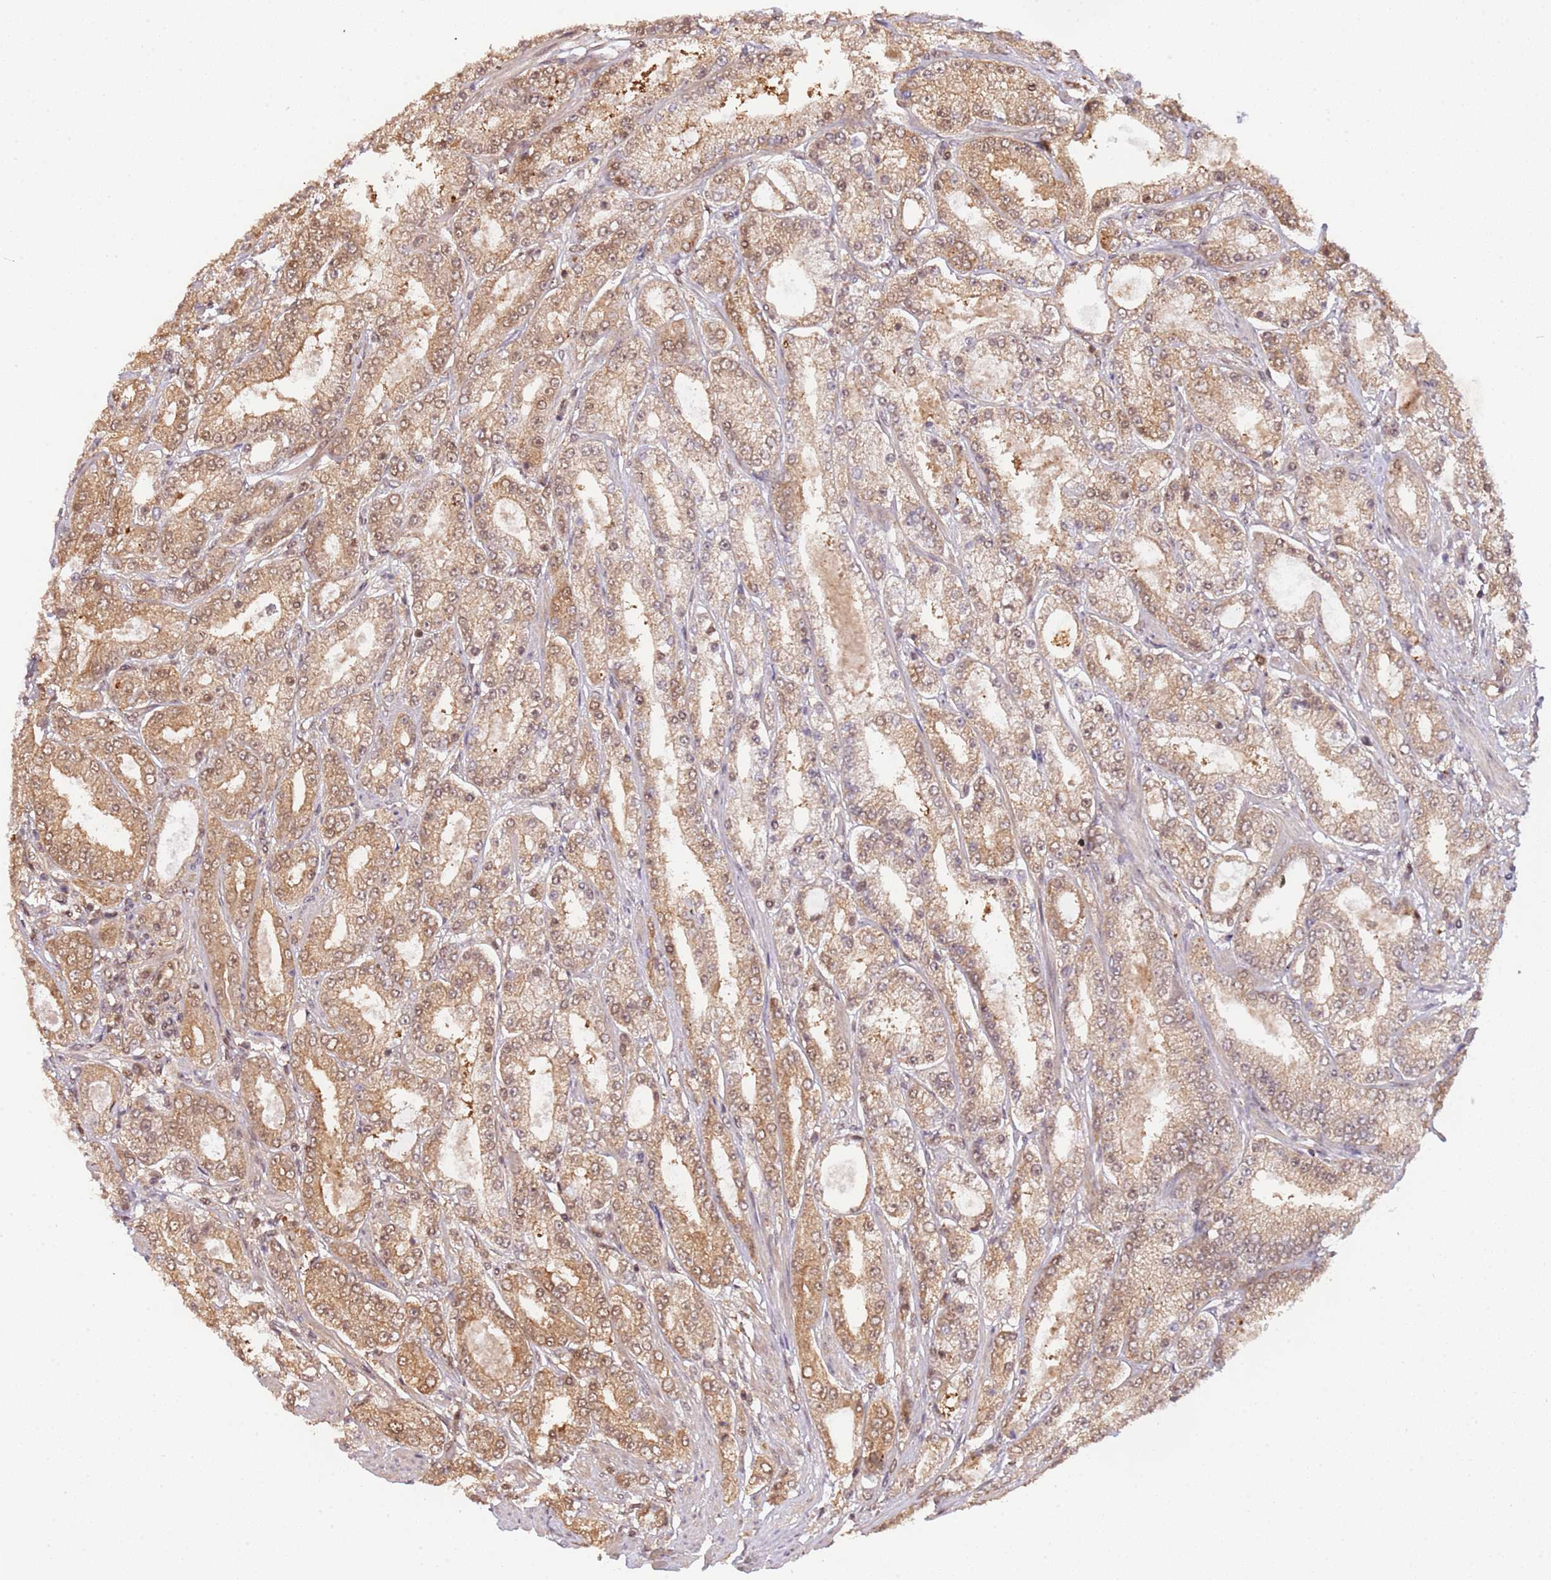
{"staining": {"intensity": "moderate", "quantity": ">75%", "location": "cytoplasmic/membranous,nuclear"}, "tissue": "prostate cancer", "cell_type": "Tumor cells", "image_type": "cancer", "snomed": [{"axis": "morphology", "description": "Adenocarcinoma, High grade"}, {"axis": "topography", "description": "Prostate"}], "caption": "Protein expression analysis of human prostate adenocarcinoma (high-grade) reveals moderate cytoplasmic/membranous and nuclear staining in about >75% of tumor cells.", "gene": "PLSCR5", "patient": {"sex": "male", "age": 68}}